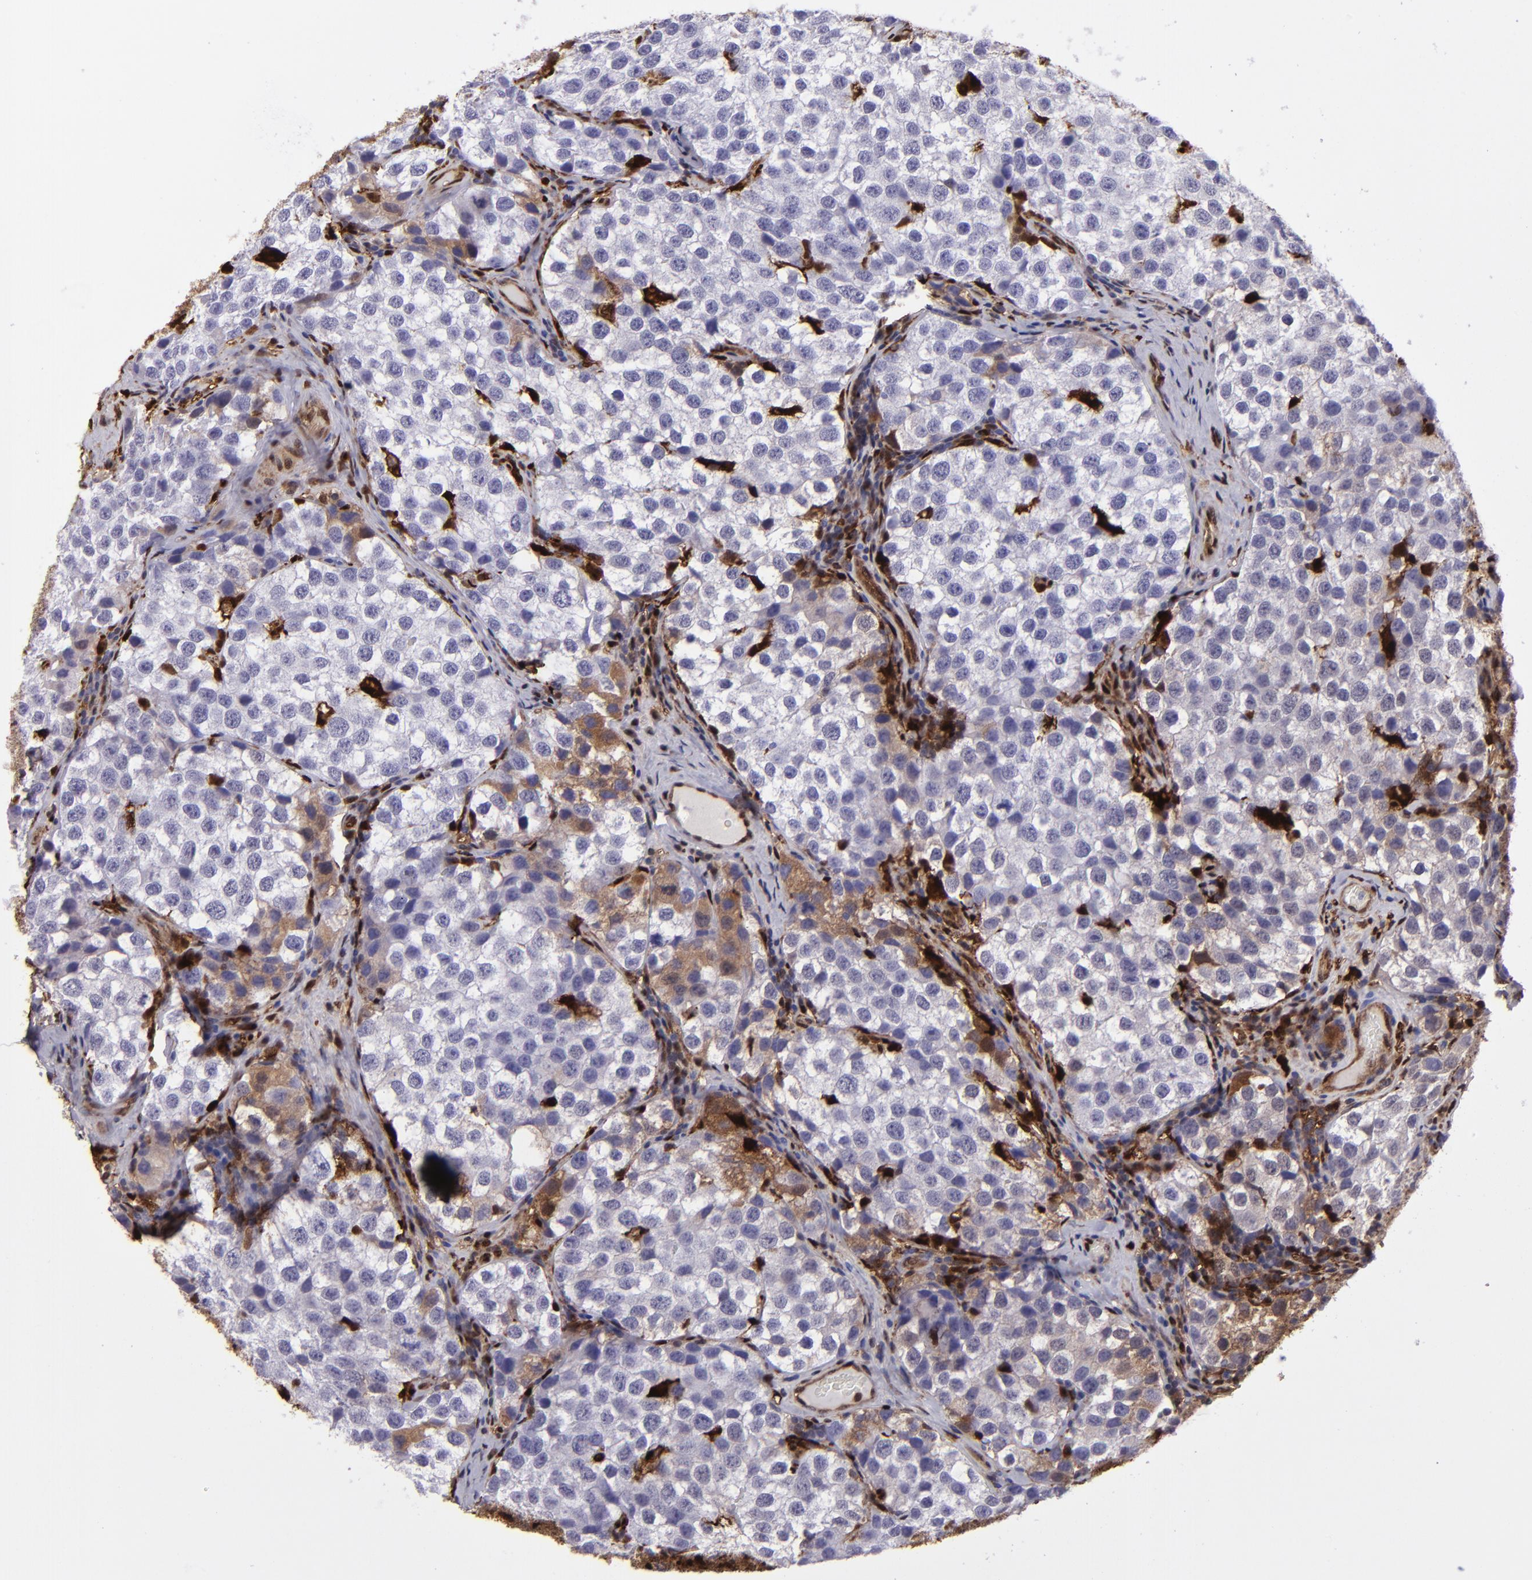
{"staining": {"intensity": "weak", "quantity": "<25%", "location": "cytoplasmic/membranous"}, "tissue": "testis cancer", "cell_type": "Tumor cells", "image_type": "cancer", "snomed": [{"axis": "morphology", "description": "Seminoma, NOS"}, {"axis": "topography", "description": "Testis"}], "caption": "IHC of testis seminoma demonstrates no staining in tumor cells. (Stains: DAB IHC with hematoxylin counter stain, Microscopy: brightfield microscopy at high magnification).", "gene": "TYMP", "patient": {"sex": "male", "age": 39}}